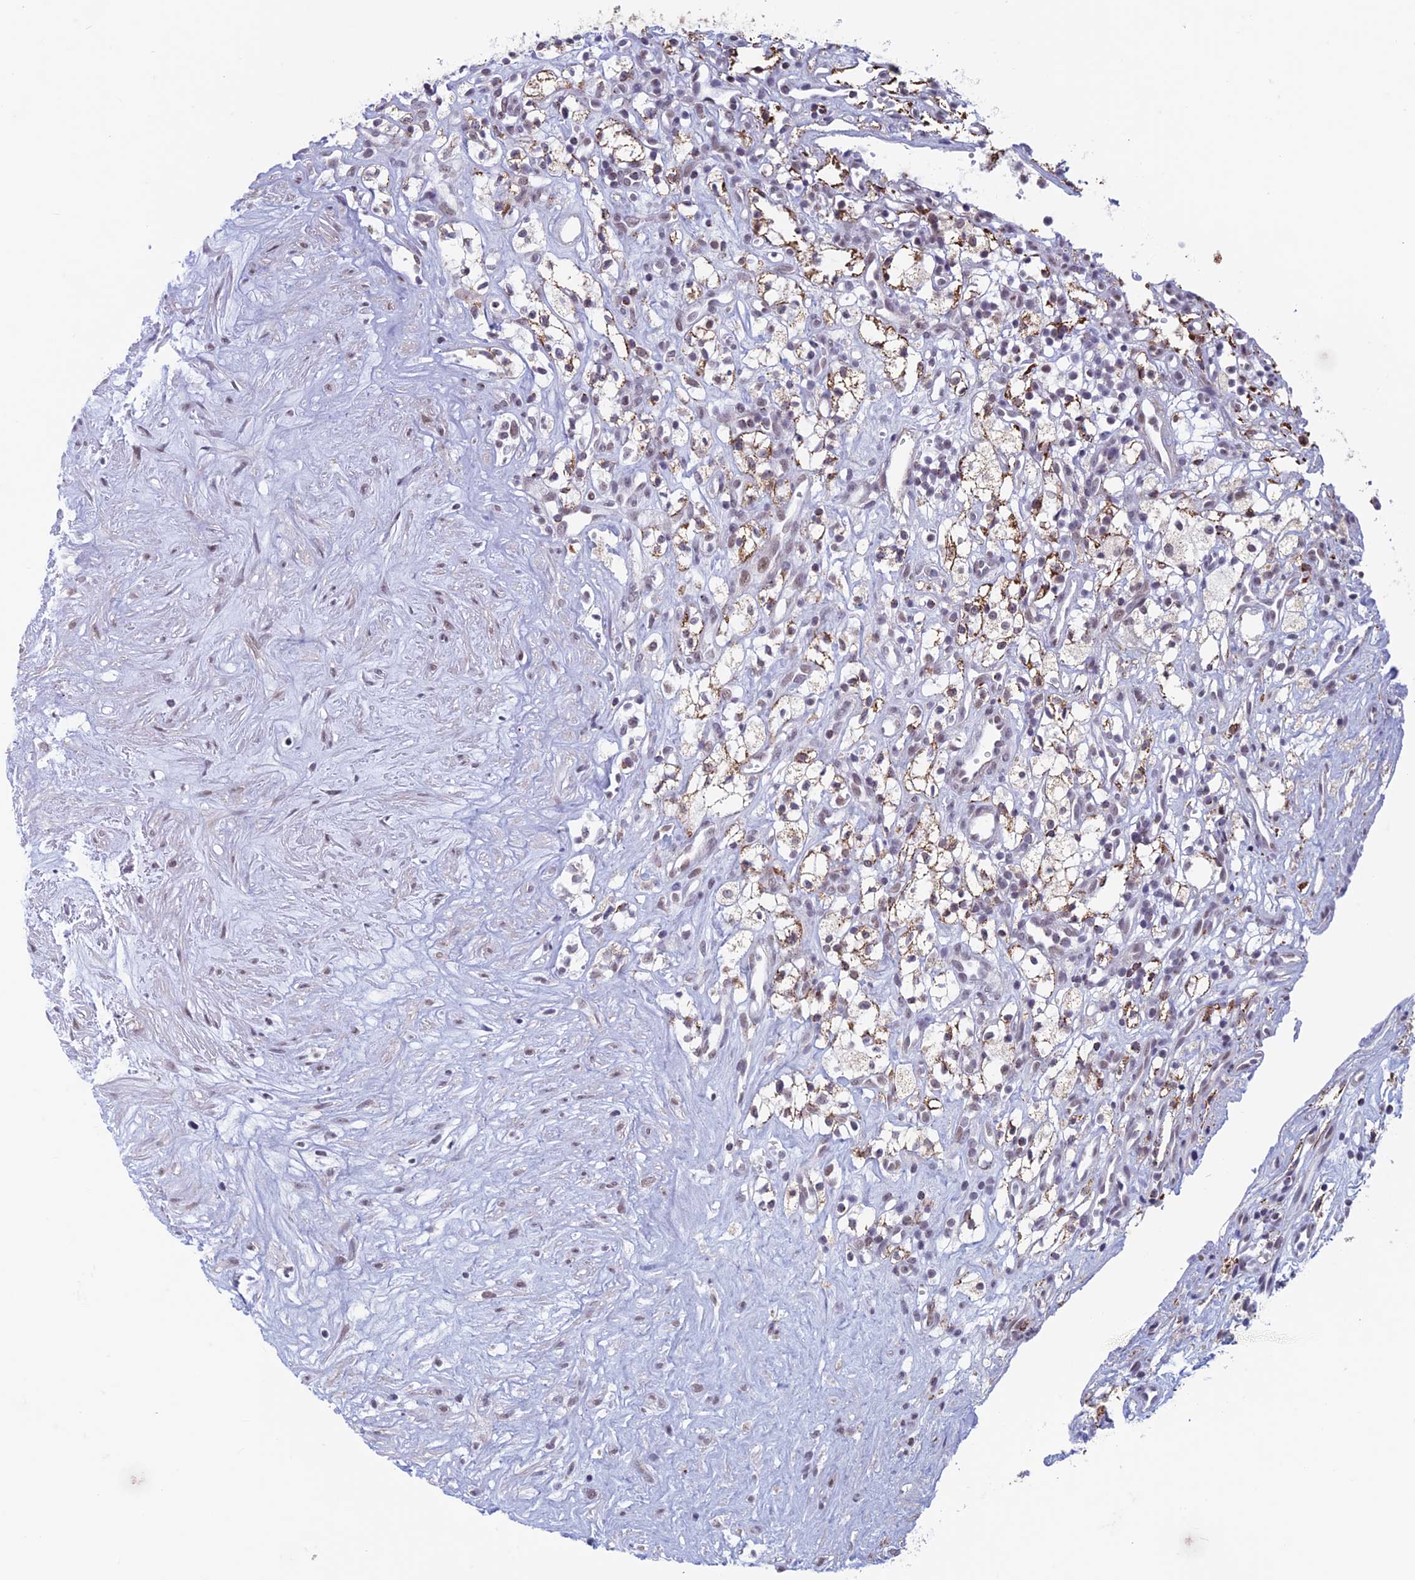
{"staining": {"intensity": "moderate", "quantity": "<25%", "location": "cytoplasmic/membranous"}, "tissue": "renal cancer", "cell_type": "Tumor cells", "image_type": "cancer", "snomed": [{"axis": "morphology", "description": "Adenocarcinoma, NOS"}, {"axis": "topography", "description": "Kidney"}], "caption": "This image displays renal adenocarcinoma stained with IHC to label a protein in brown. The cytoplasmic/membranous of tumor cells show moderate positivity for the protein. Nuclei are counter-stained blue.", "gene": "ASH2L", "patient": {"sex": "male", "age": 59}}